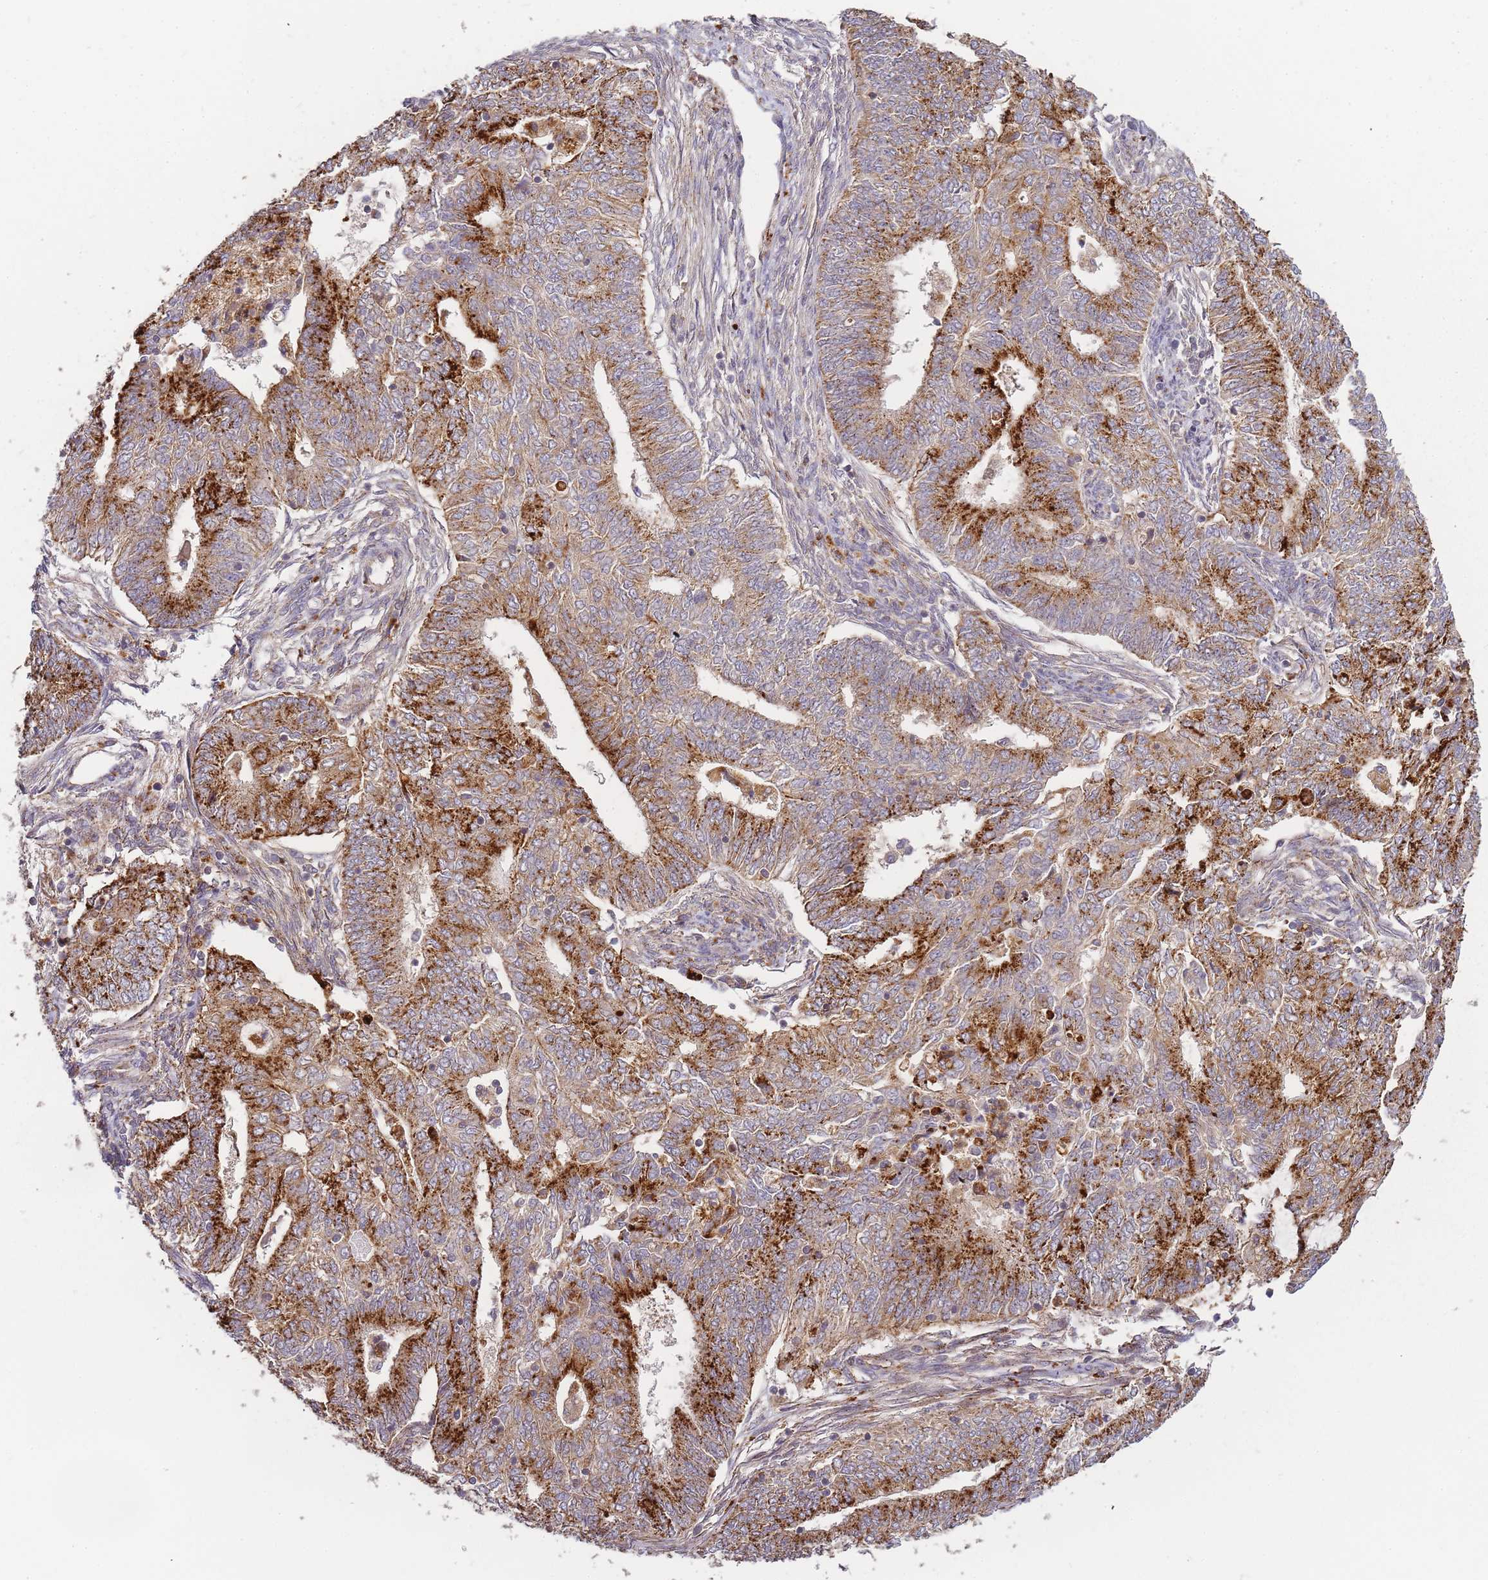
{"staining": {"intensity": "moderate", "quantity": ">75%", "location": "cytoplasmic/membranous"}, "tissue": "endometrial cancer", "cell_type": "Tumor cells", "image_type": "cancer", "snomed": [{"axis": "morphology", "description": "Adenocarcinoma, NOS"}, {"axis": "topography", "description": "Endometrium"}], "caption": "Protein expression analysis of human adenocarcinoma (endometrial) reveals moderate cytoplasmic/membranous staining in approximately >75% of tumor cells. The staining is performed using DAB brown chromogen to label protein expression. The nuclei are counter-stained blue using hematoxylin.", "gene": "ATG5", "patient": {"sex": "female", "age": 62}}